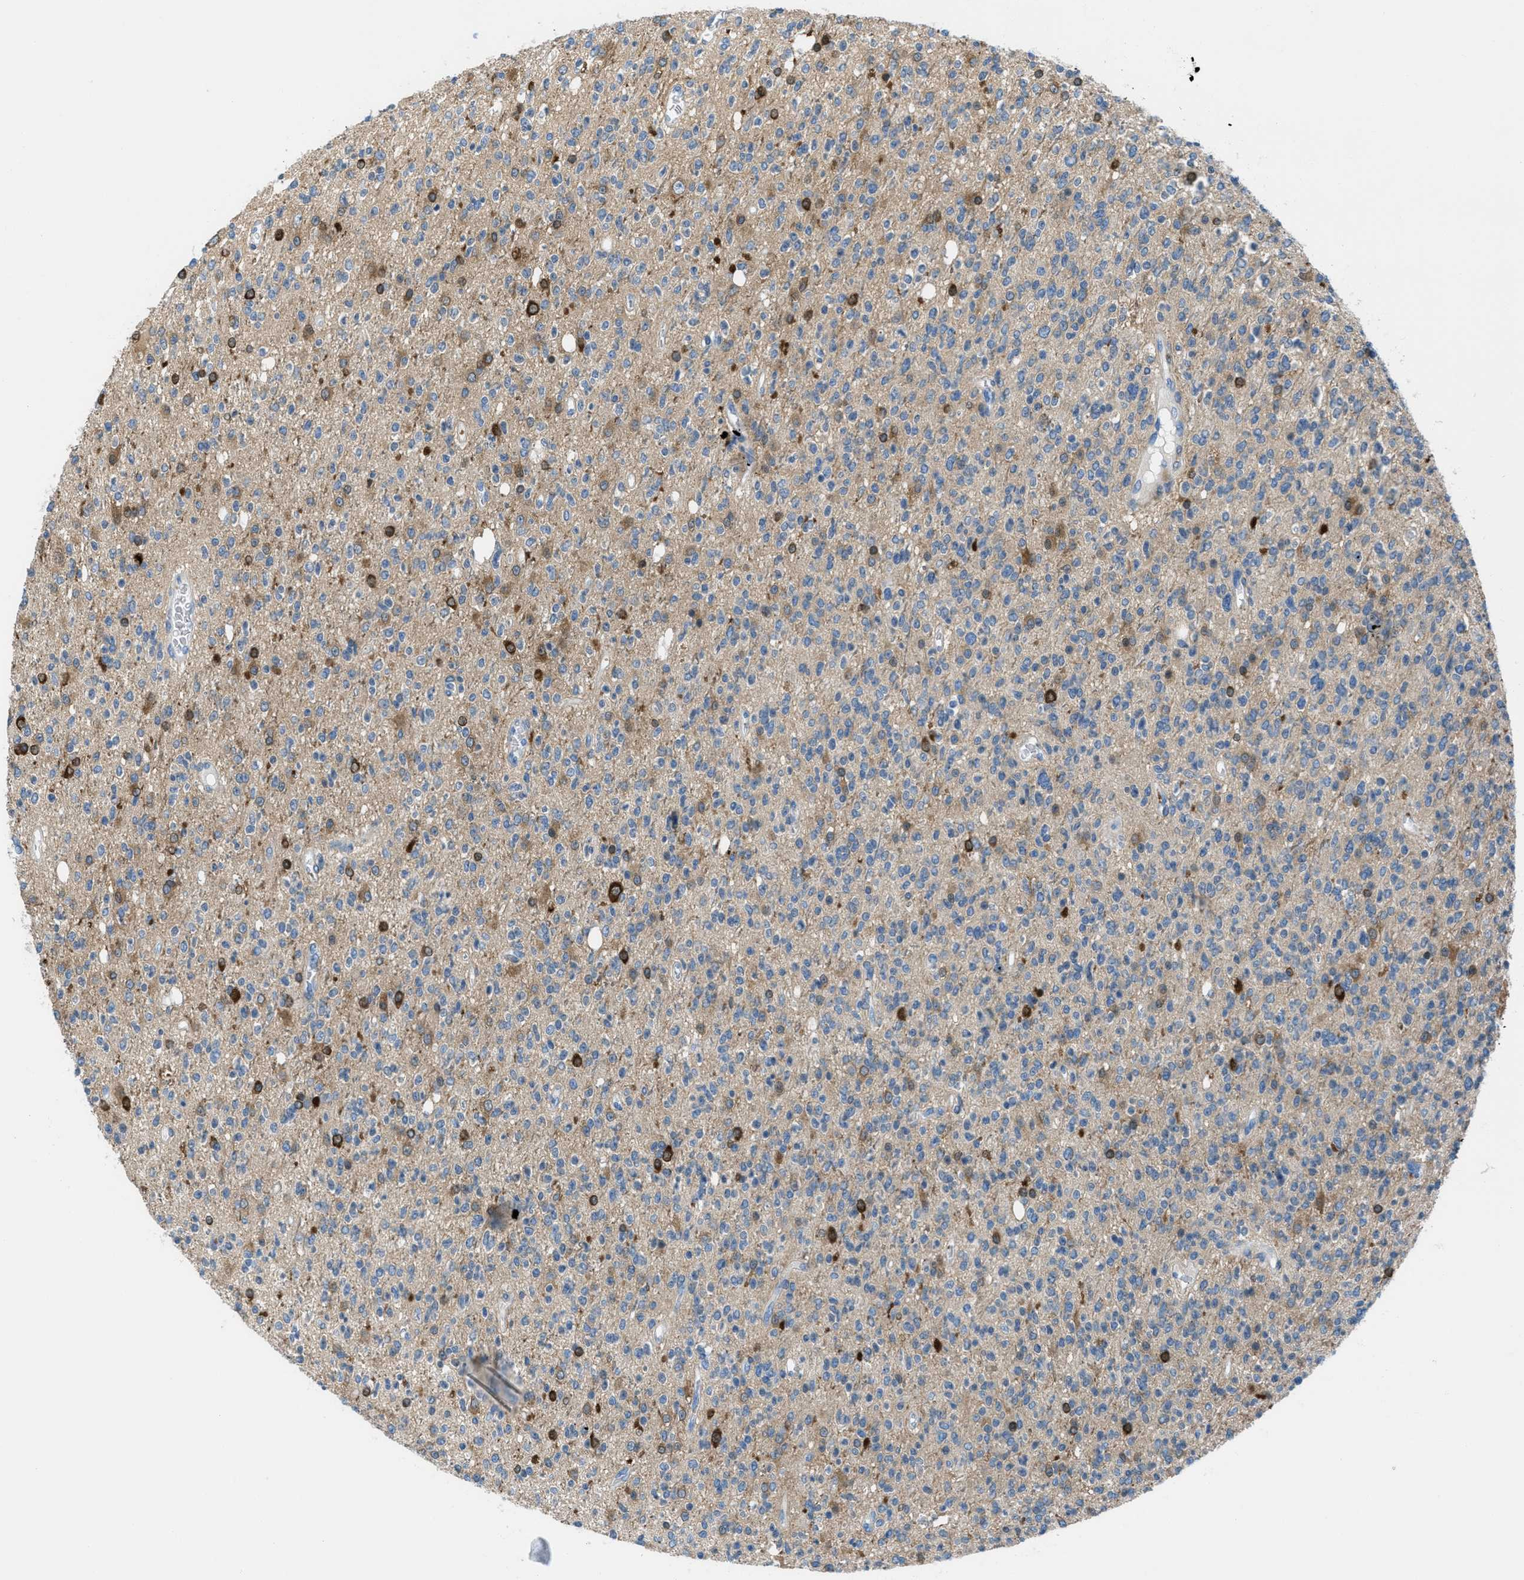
{"staining": {"intensity": "strong", "quantity": "<25%", "location": "cytoplasmic/membranous"}, "tissue": "glioma", "cell_type": "Tumor cells", "image_type": "cancer", "snomed": [{"axis": "morphology", "description": "Glioma, malignant, High grade"}, {"axis": "topography", "description": "pancreas cauda"}], "caption": "Protein staining of malignant glioma (high-grade) tissue shows strong cytoplasmic/membranous expression in approximately <25% of tumor cells. The staining was performed using DAB (3,3'-diaminobenzidine) to visualize the protein expression in brown, while the nuclei were stained in blue with hematoxylin (Magnification: 20x).", "gene": "MAPRE2", "patient": {"sex": "male", "age": 60}}